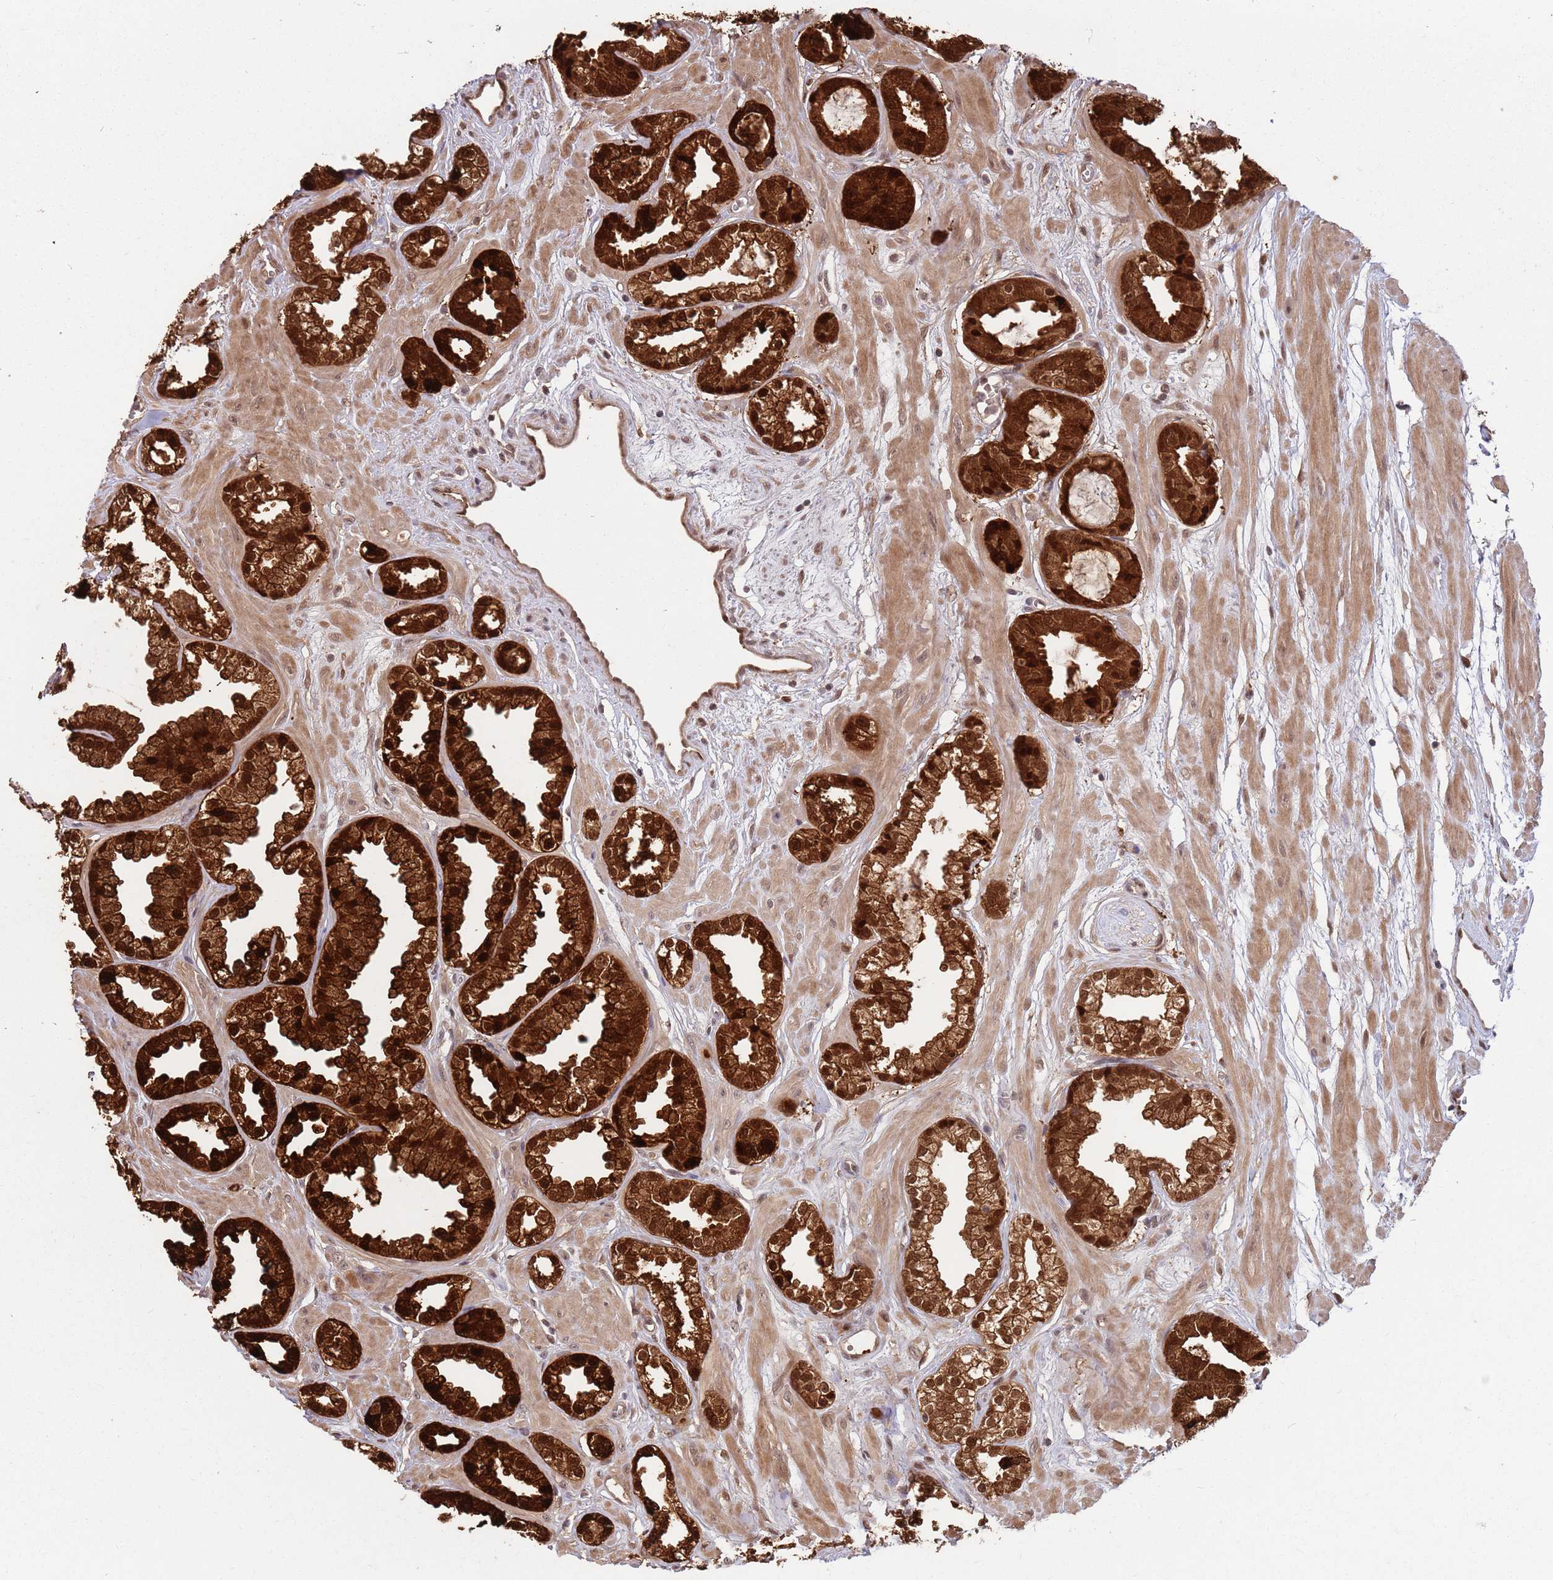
{"staining": {"intensity": "strong", "quantity": ">75%", "location": "cytoplasmic/membranous,nuclear"}, "tissue": "prostate cancer", "cell_type": "Tumor cells", "image_type": "cancer", "snomed": [{"axis": "morphology", "description": "Adenocarcinoma, Low grade"}, {"axis": "topography", "description": "Prostate"}], "caption": "Protein expression analysis of human prostate low-grade adenocarcinoma reveals strong cytoplasmic/membranous and nuclear positivity in about >75% of tumor cells. Using DAB (brown) and hematoxylin (blue) stains, captured at high magnification using brightfield microscopy.", "gene": "SALL1", "patient": {"sex": "male", "age": 60}}